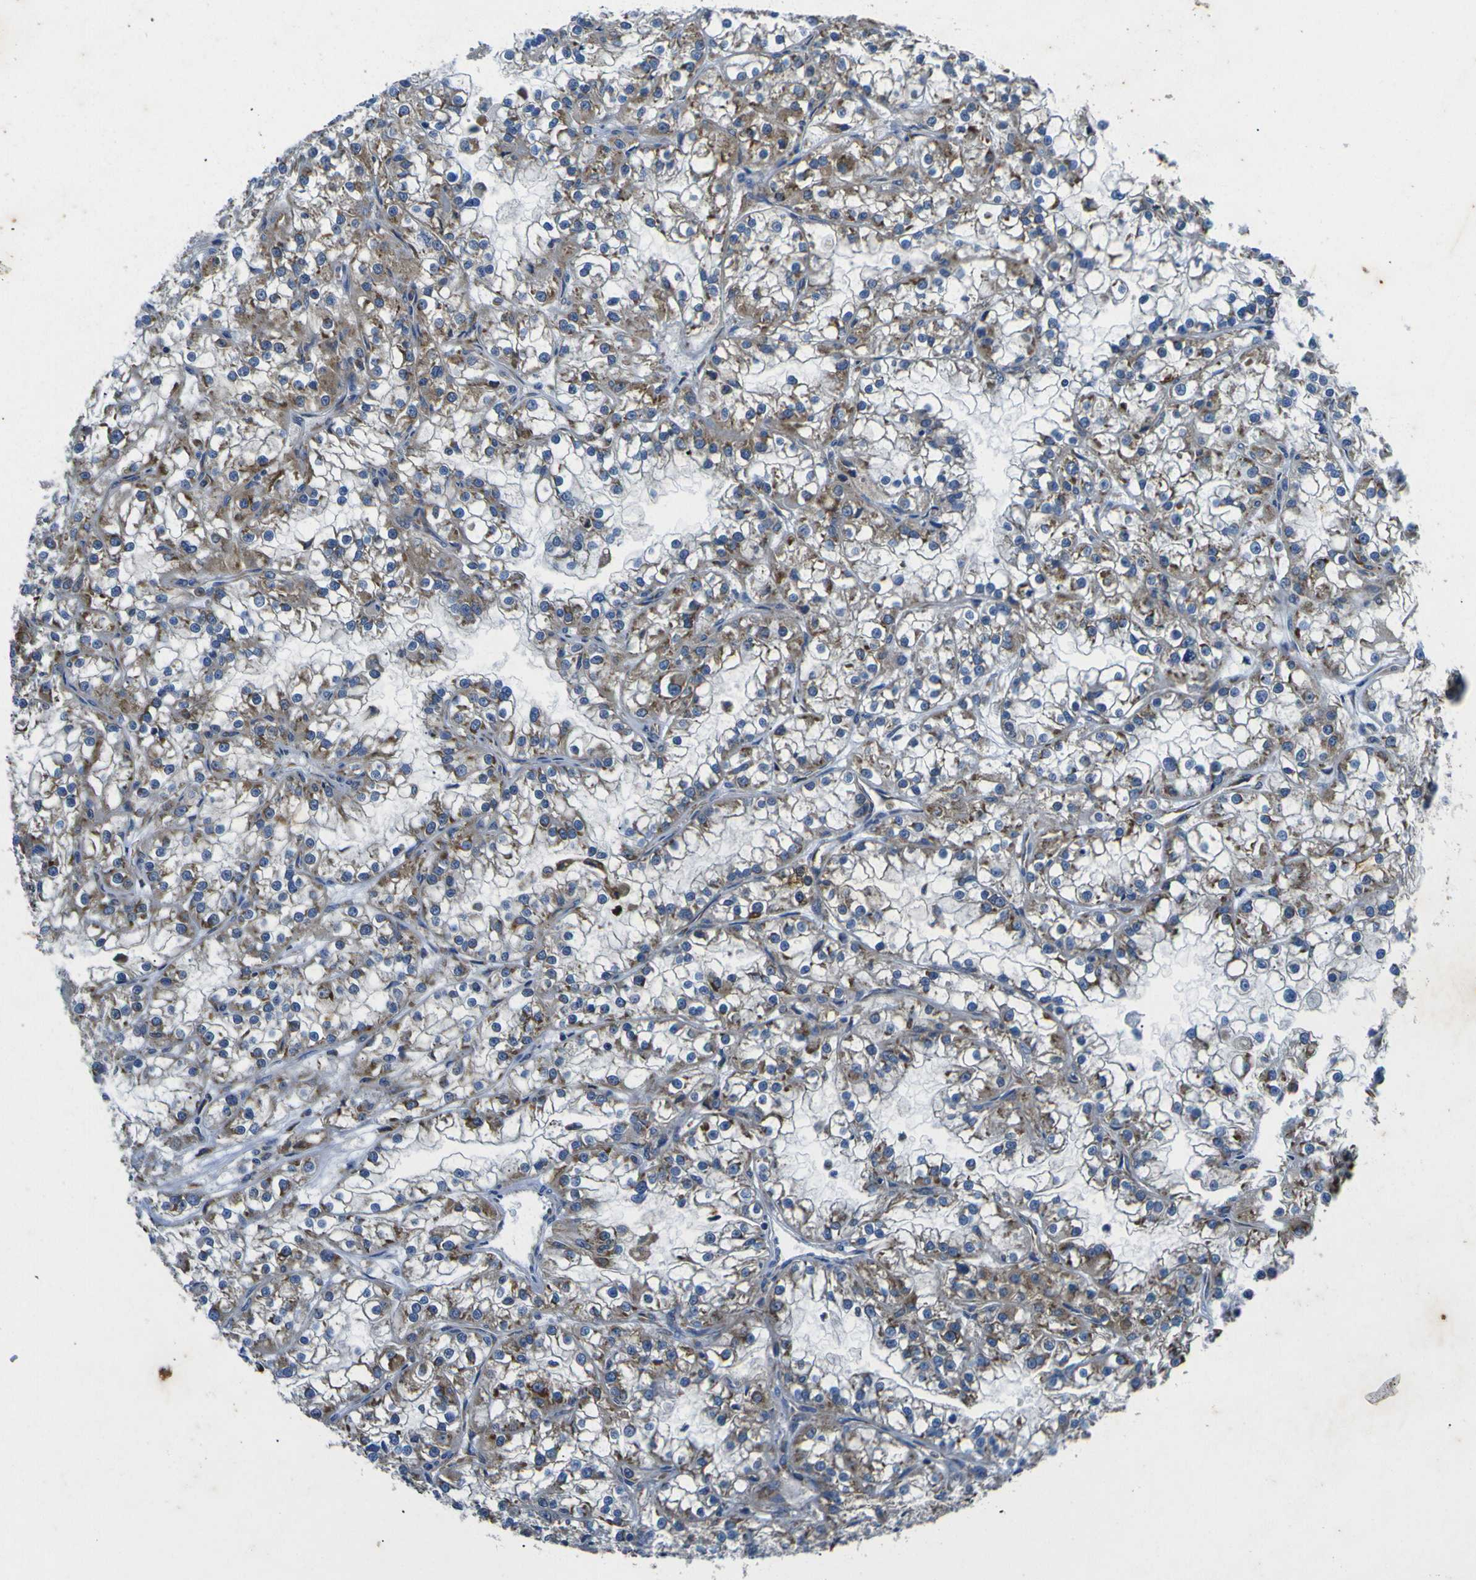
{"staining": {"intensity": "weak", "quantity": ">75%", "location": "cytoplasmic/membranous"}, "tissue": "renal cancer", "cell_type": "Tumor cells", "image_type": "cancer", "snomed": [{"axis": "morphology", "description": "Adenocarcinoma, NOS"}, {"axis": "topography", "description": "Kidney"}], "caption": "Tumor cells display low levels of weak cytoplasmic/membranous expression in approximately >75% of cells in human renal adenocarcinoma.", "gene": "RPSA", "patient": {"sex": "female", "age": 52}}